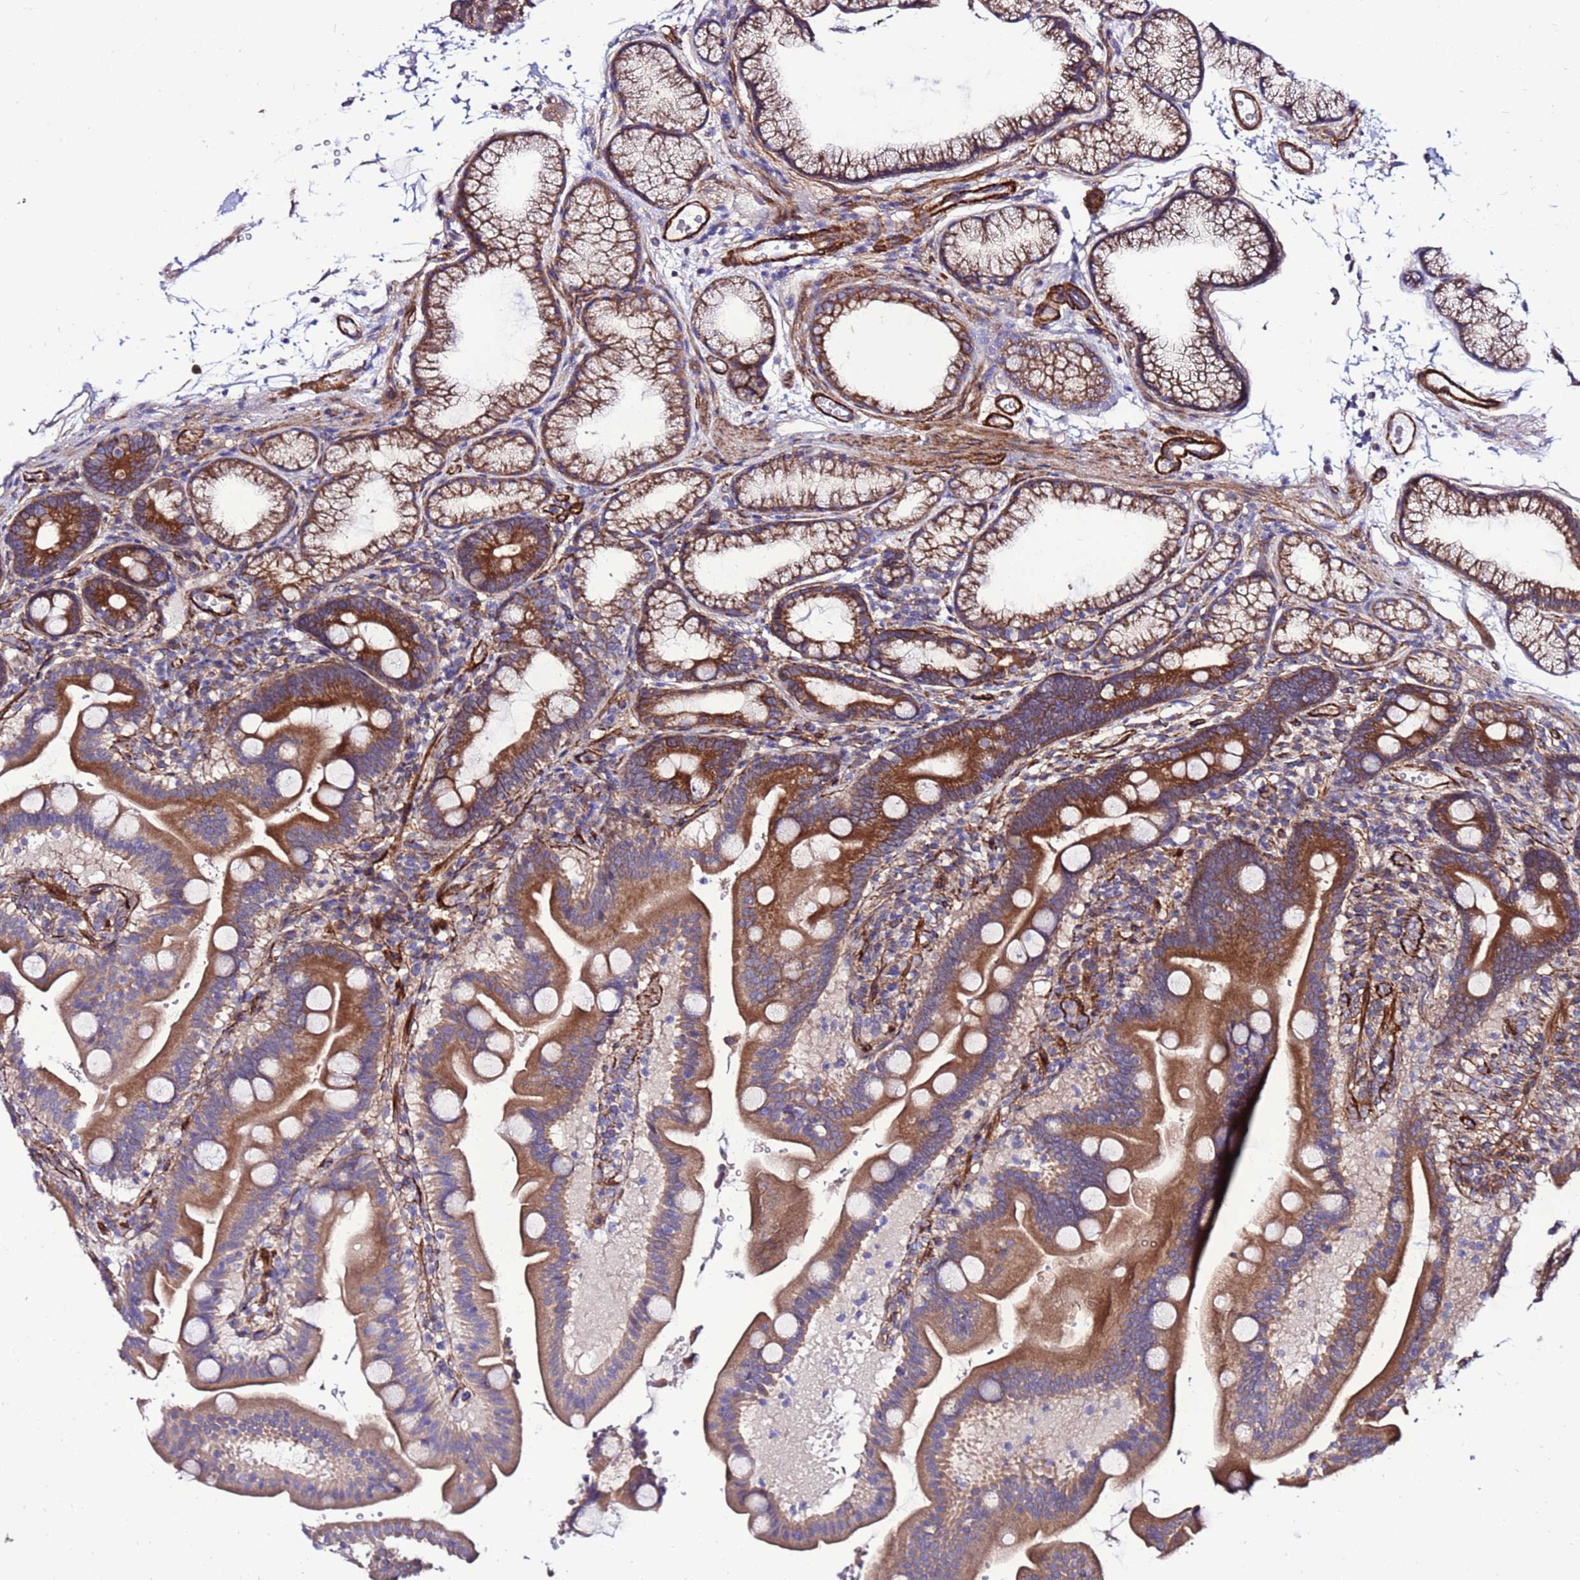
{"staining": {"intensity": "strong", "quantity": ">75%", "location": "cytoplasmic/membranous"}, "tissue": "duodenum", "cell_type": "Glandular cells", "image_type": "normal", "snomed": [{"axis": "morphology", "description": "Normal tissue, NOS"}, {"axis": "topography", "description": "Duodenum"}], "caption": "Strong cytoplasmic/membranous staining for a protein is present in approximately >75% of glandular cells of benign duodenum using IHC.", "gene": "EI24", "patient": {"sex": "male", "age": 54}}